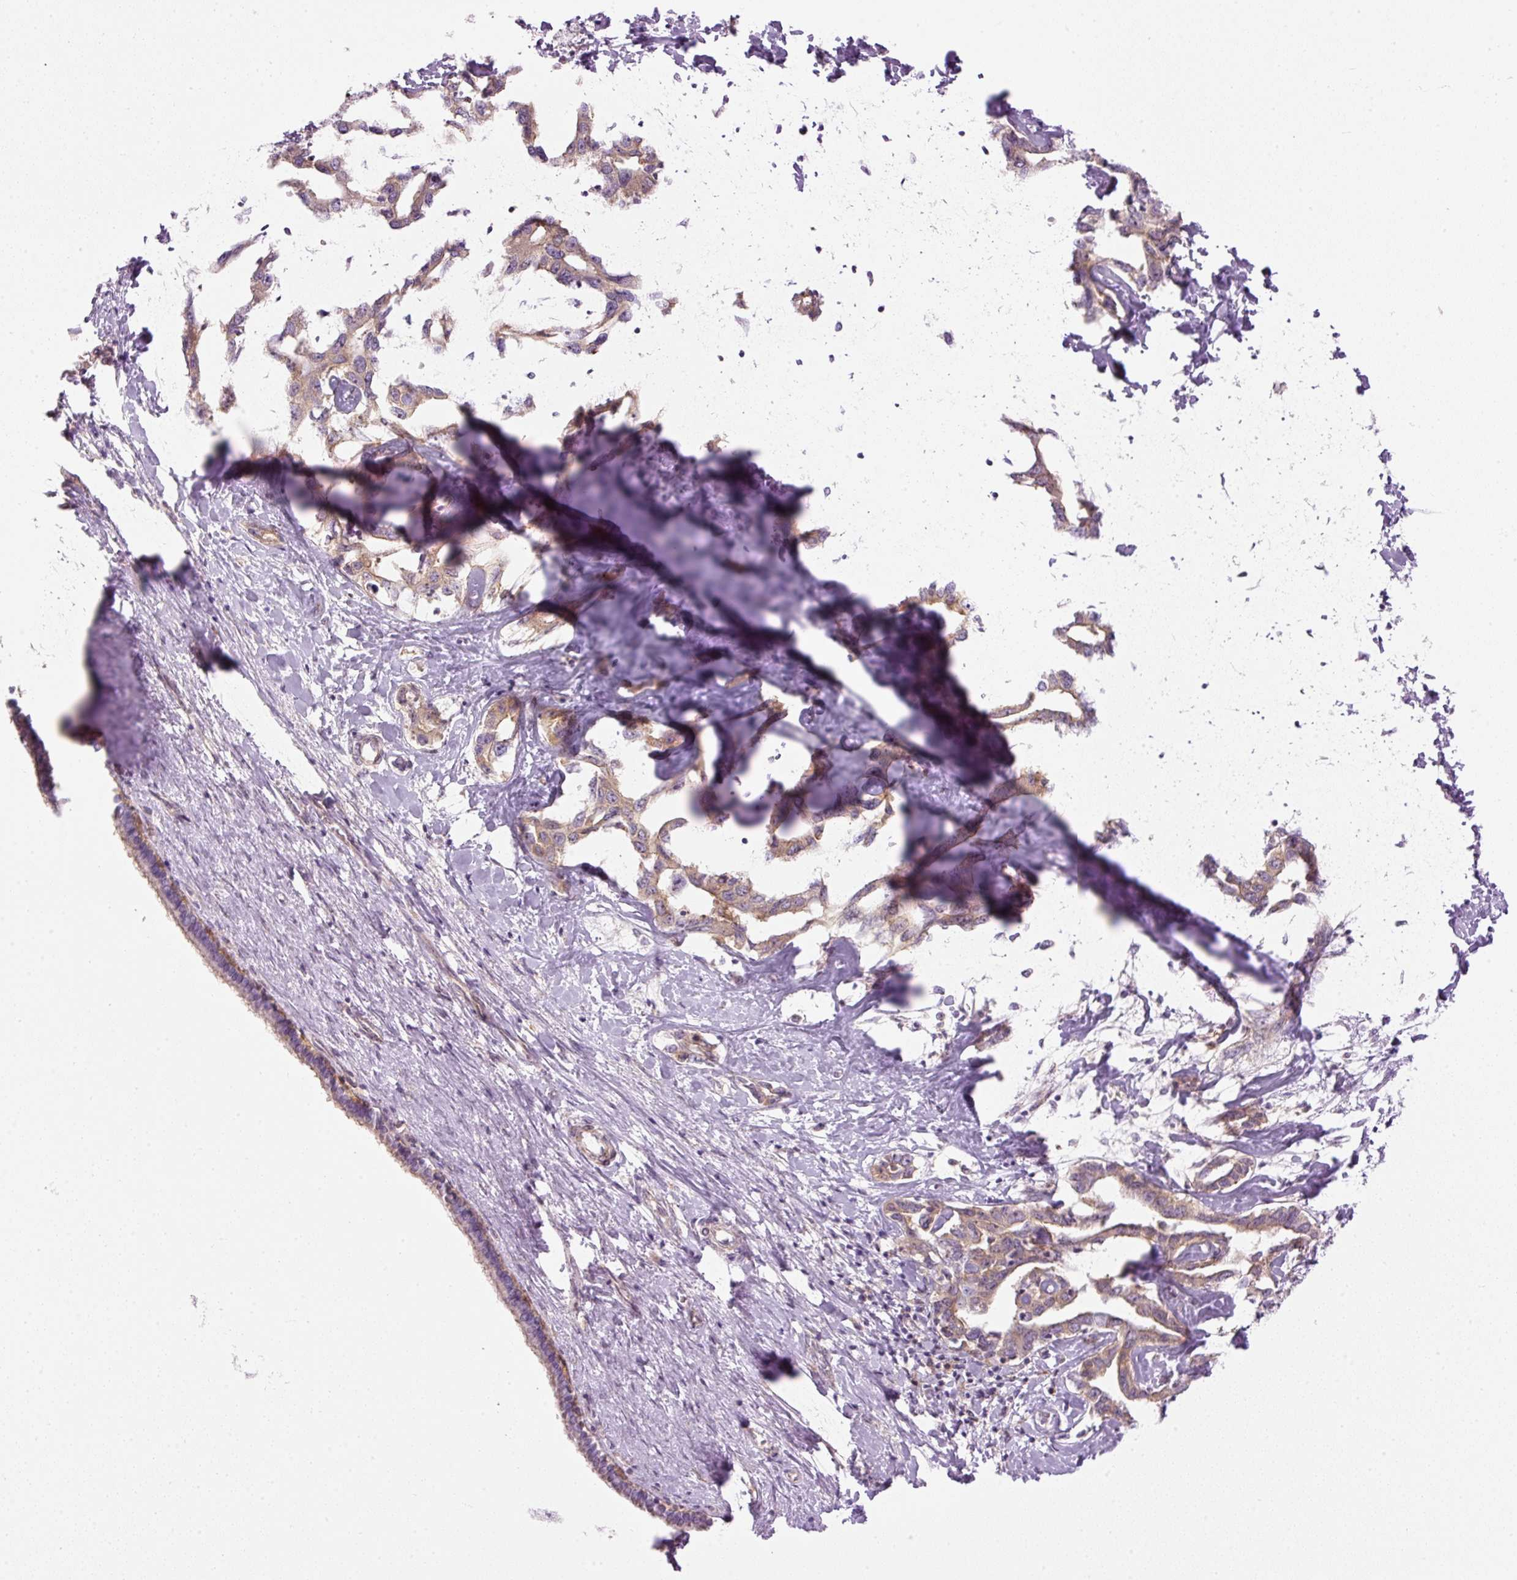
{"staining": {"intensity": "weak", "quantity": "25%-75%", "location": "cytoplasmic/membranous"}, "tissue": "liver cancer", "cell_type": "Tumor cells", "image_type": "cancer", "snomed": [{"axis": "morphology", "description": "Cholangiocarcinoma"}, {"axis": "topography", "description": "Liver"}], "caption": "Cholangiocarcinoma (liver) stained with a protein marker displays weak staining in tumor cells.", "gene": "MZT2B", "patient": {"sex": "male", "age": 59}}